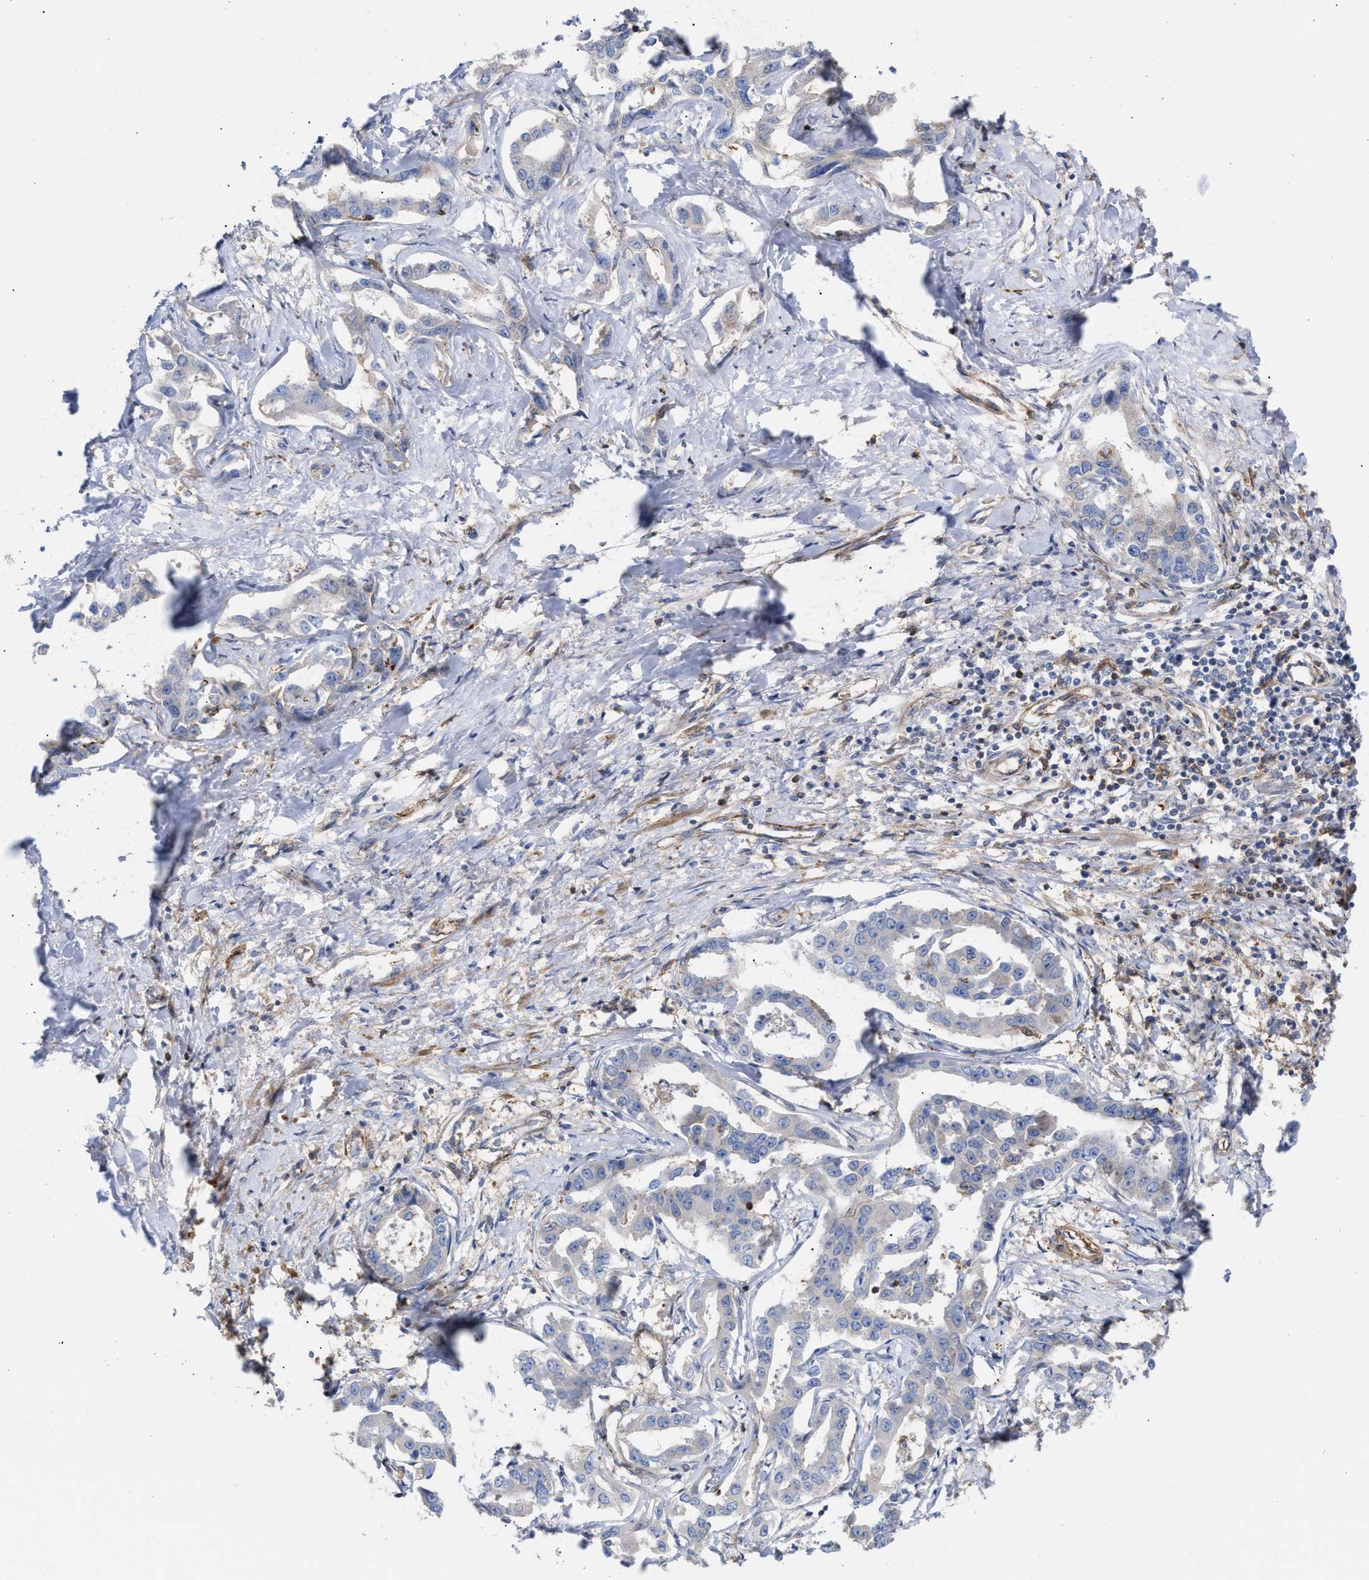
{"staining": {"intensity": "negative", "quantity": "none", "location": "none"}, "tissue": "liver cancer", "cell_type": "Tumor cells", "image_type": "cancer", "snomed": [{"axis": "morphology", "description": "Cholangiocarcinoma"}, {"axis": "topography", "description": "Liver"}], "caption": "Immunohistochemical staining of liver cancer exhibits no significant staining in tumor cells. (Immunohistochemistry (ihc), brightfield microscopy, high magnification).", "gene": "HS3ST5", "patient": {"sex": "male", "age": 59}}